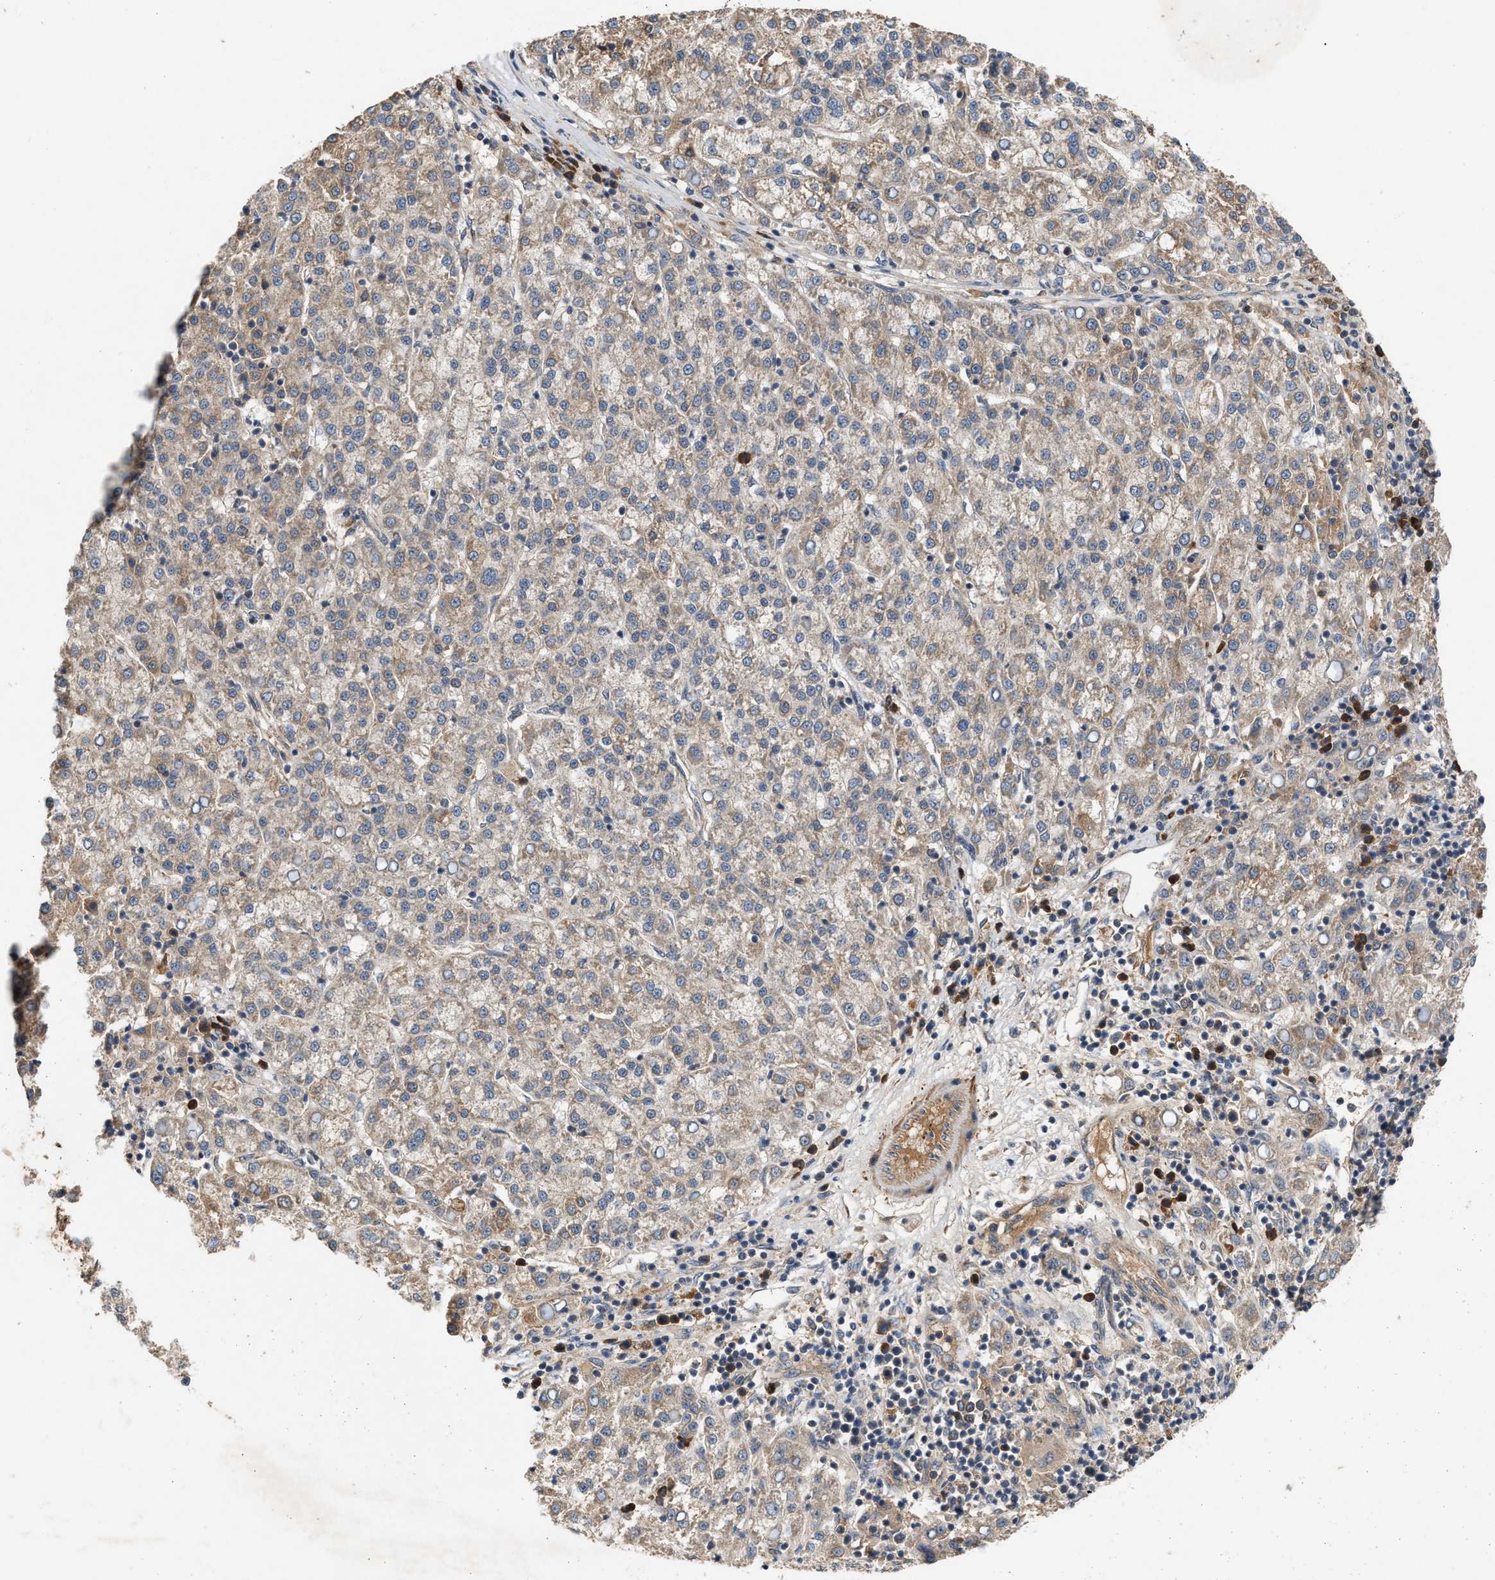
{"staining": {"intensity": "weak", "quantity": ">75%", "location": "cytoplasmic/membranous"}, "tissue": "liver cancer", "cell_type": "Tumor cells", "image_type": "cancer", "snomed": [{"axis": "morphology", "description": "Carcinoma, Hepatocellular, NOS"}, {"axis": "topography", "description": "Liver"}], "caption": "Protein staining of hepatocellular carcinoma (liver) tissue shows weak cytoplasmic/membranous positivity in about >75% of tumor cells. The protein is shown in brown color, while the nuclei are stained blue.", "gene": "RUSC2", "patient": {"sex": "female", "age": 58}}